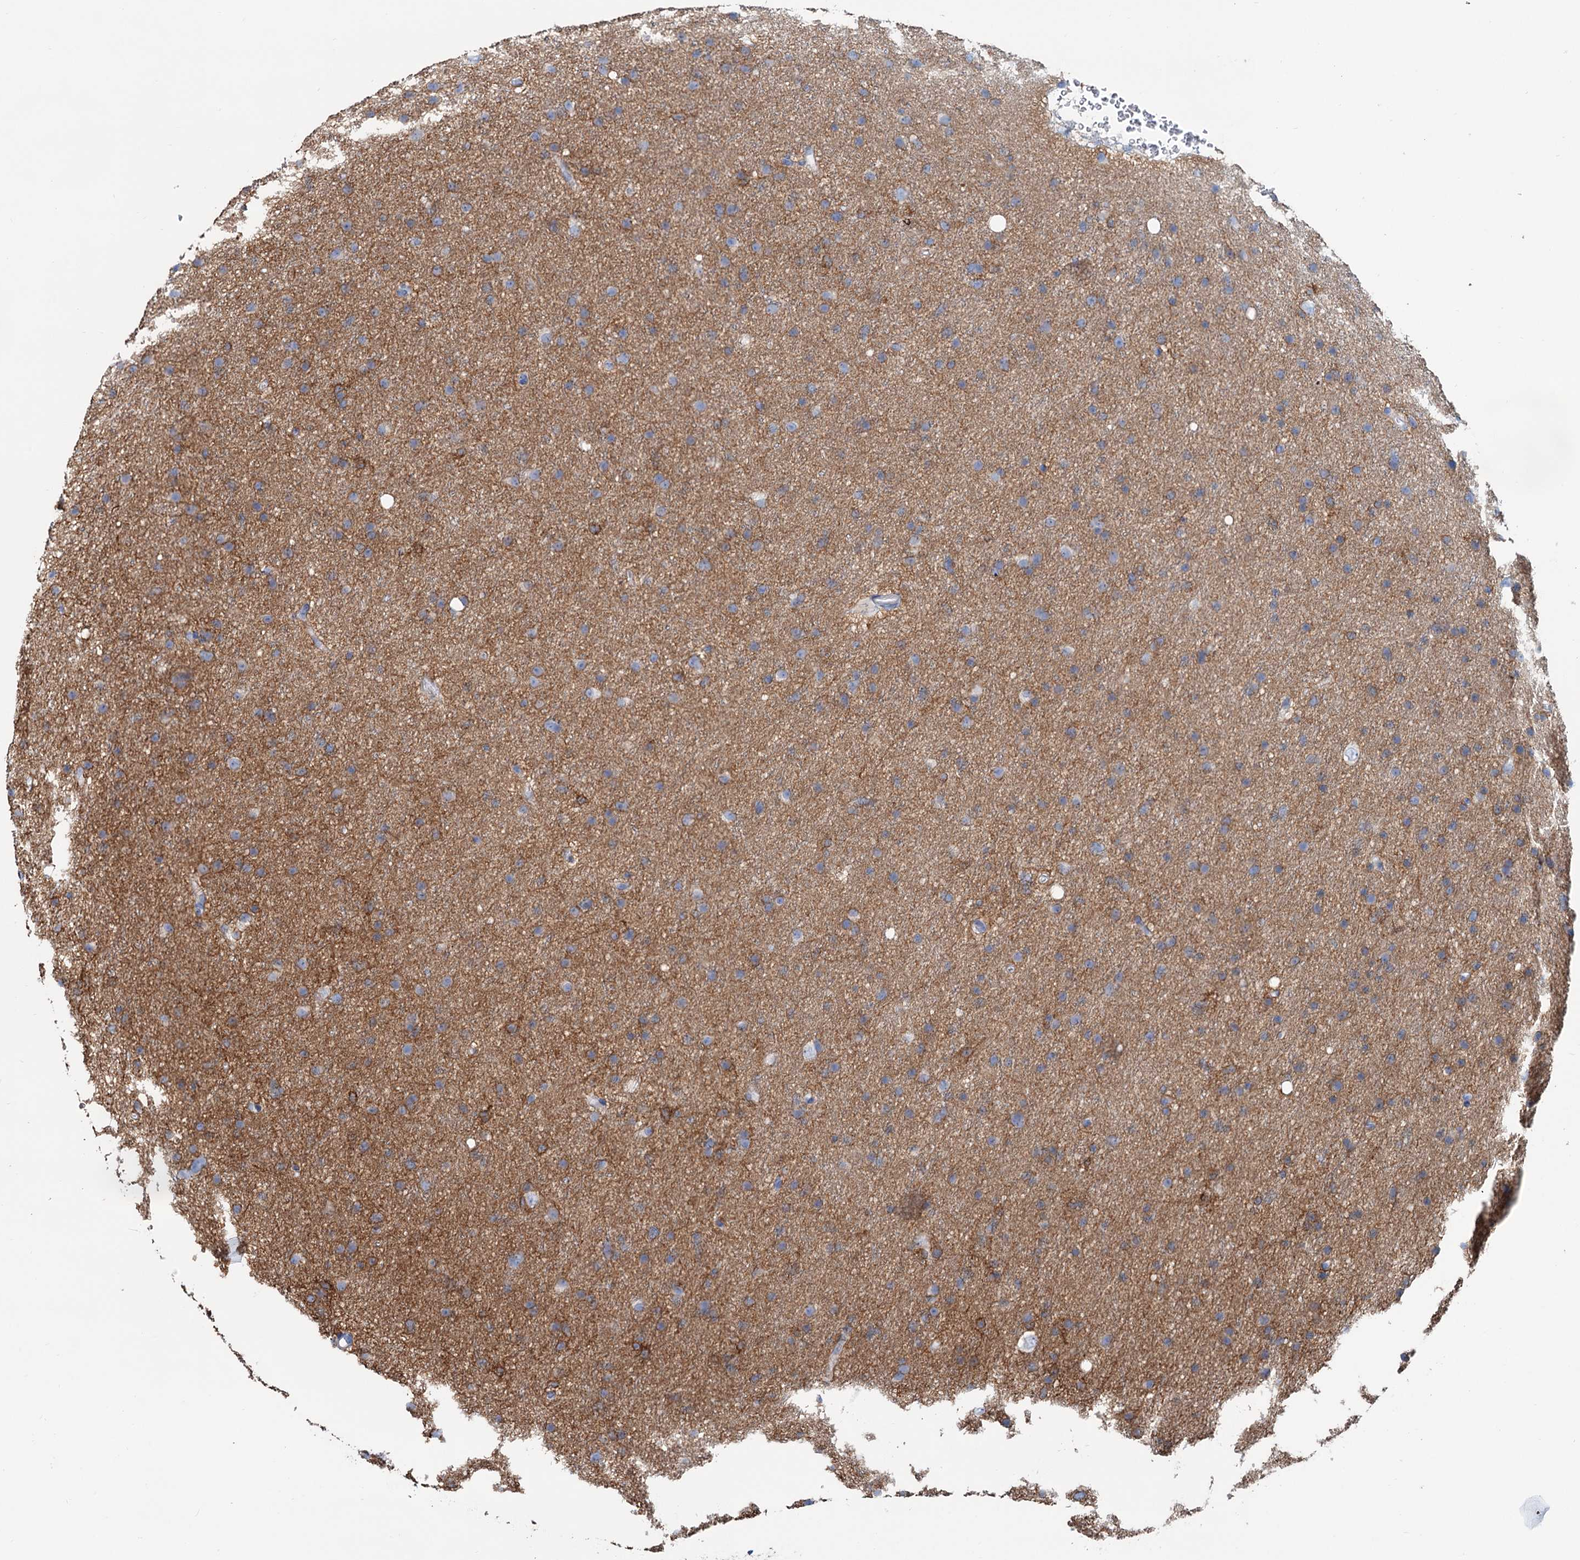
{"staining": {"intensity": "weak", "quantity": "25%-75%", "location": "cytoplasmic/membranous"}, "tissue": "glioma", "cell_type": "Tumor cells", "image_type": "cancer", "snomed": [{"axis": "morphology", "description": "Glioma, malignant, Low grade"}, {"axis": "topography", "description": "Cerebral cortex"}], "caption": "IHC staining of glioma, which reveals low levels of weak cytoplasmic/membranous expression in about 25%-75% of tumor cells indicating weak cytoplasmic/membranous protein positivity. The staining was performed using DAB (brown) for protein detection and nuclei were counterstained in hematoxylin (blue).", "gene": "SLC1A3", "patient": {"sex": "female", "age": 39}}